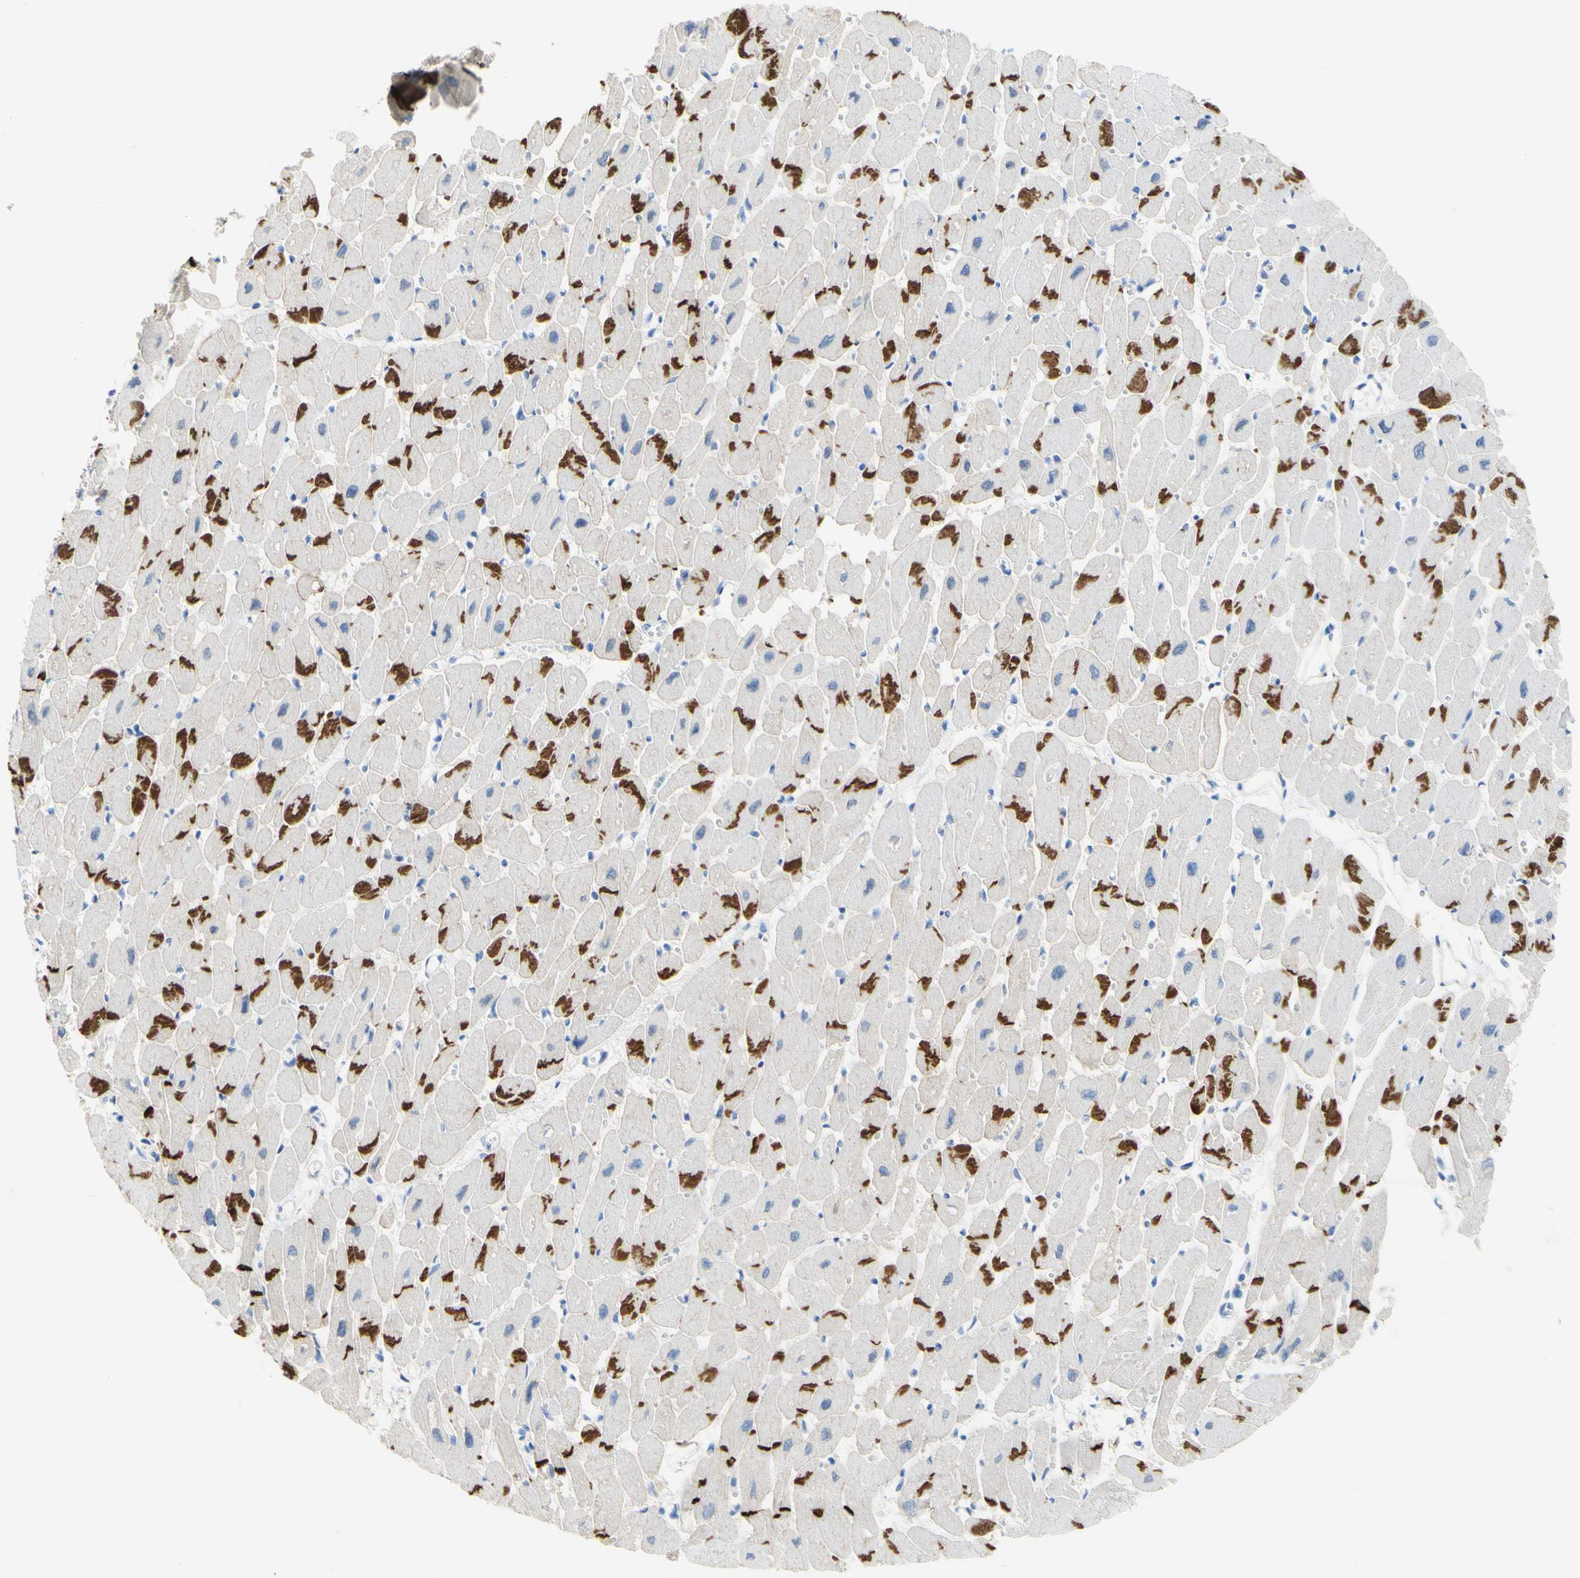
{"staining": {"intensity": "strong", "quantity": "25%-75%", "location": "cytoplasmic/membranous"}, "tissue": "heart muscle", "cell_type": "Cardiomyocytes", "image_type": "normal", "snomed": [{"axis": "morphology", "description": "Normal tissue, NOS"}, {"axis": "topography", "description": "Heart"}], "caption": "This is an image of IHC staining of unremarkable heart muscle, which shows strong positivity in the cytoplasmic/membranous of cardiomyocytes.", "gene": "DSC2", "patient": {"sex": "female", "age": 54}}